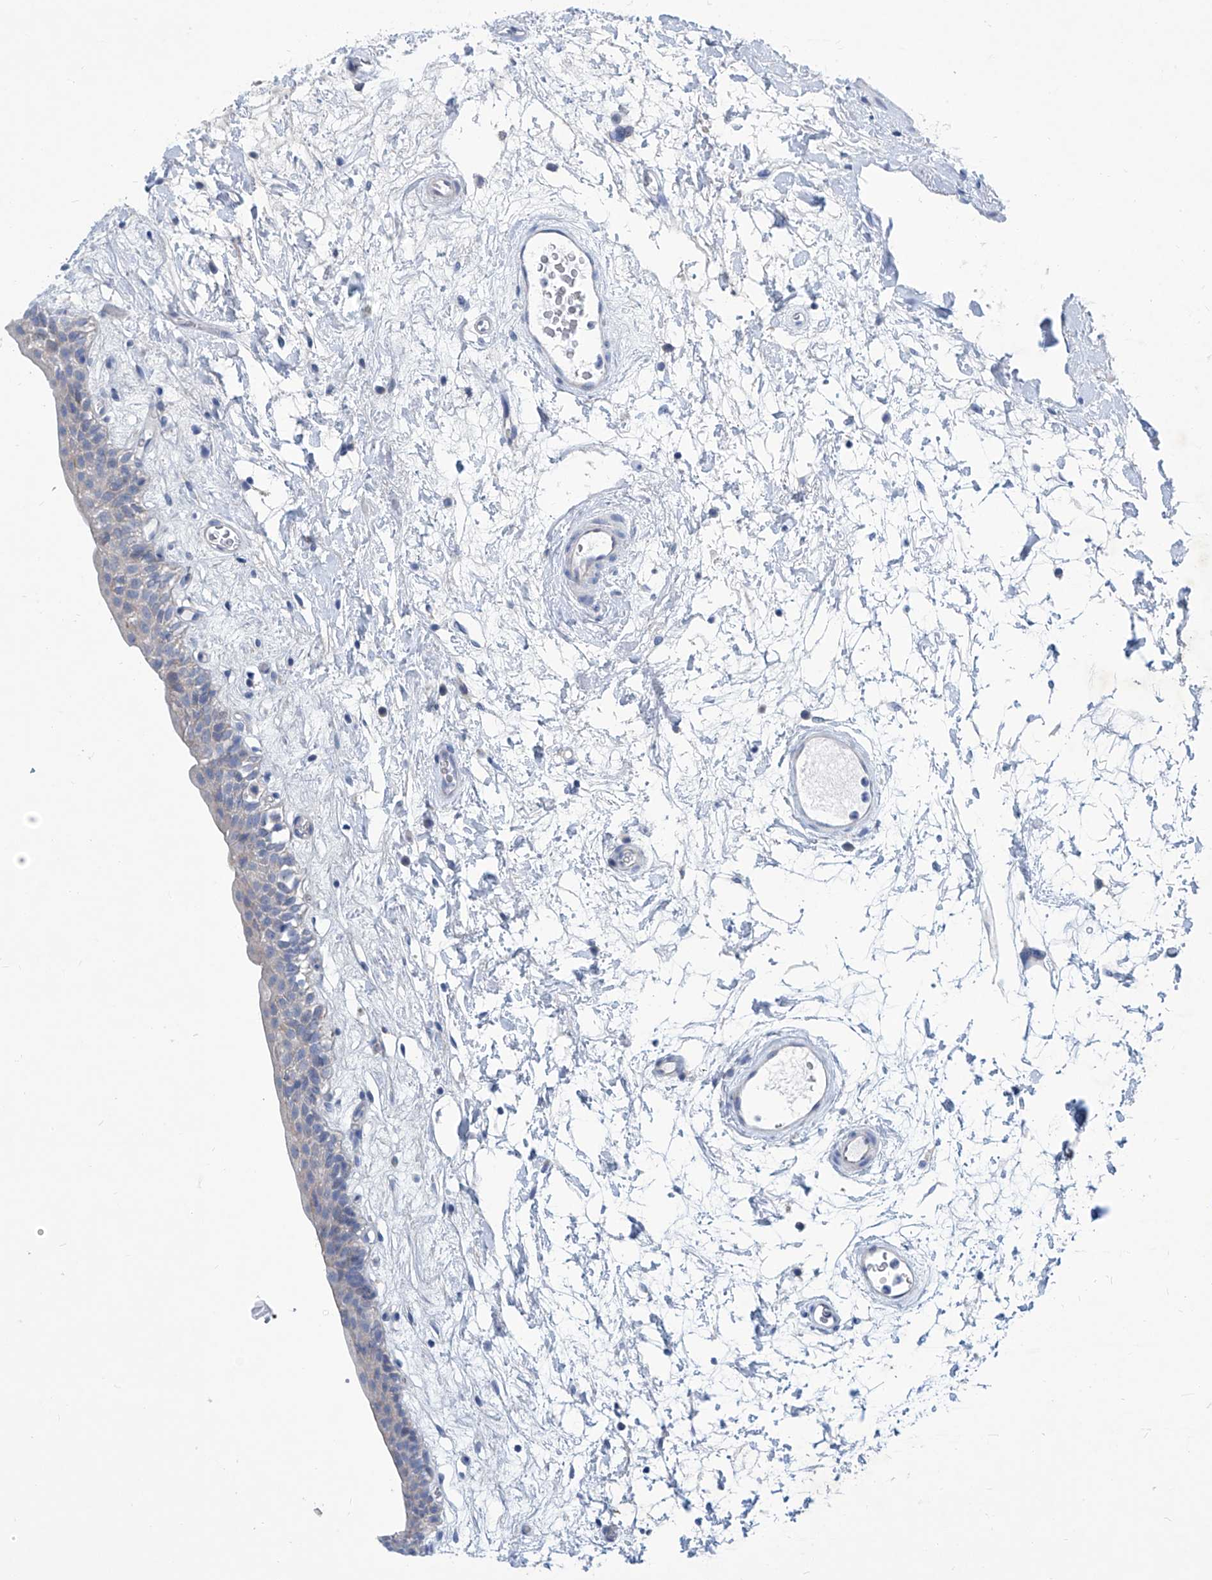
{"staining": {"intensity": "negative", "quantity": "none", "location": "none"}, "tissue": "urinary bladder", "cell_type": "Urothelial cells", "image_type": "normal", "snomed": [{"axis": "morphology", "description": "Normal tissue, NOS"}, {"axis": "topography", "description": "Urinary bladder"}], "caption": "High magnification brightfield microscopy of benign urinary bladder stained with DAB (3,3'-diaminobenzidine) (brown) and counterstained with hematoxylin (blue): urothelial cells show no significant expression. (DAB (3,3'-diaminobenzidine) immunohistochemistry (IHC), high magnification).", "gene": "ZNF519", "patient": {"sex": "male", "age": 83}}